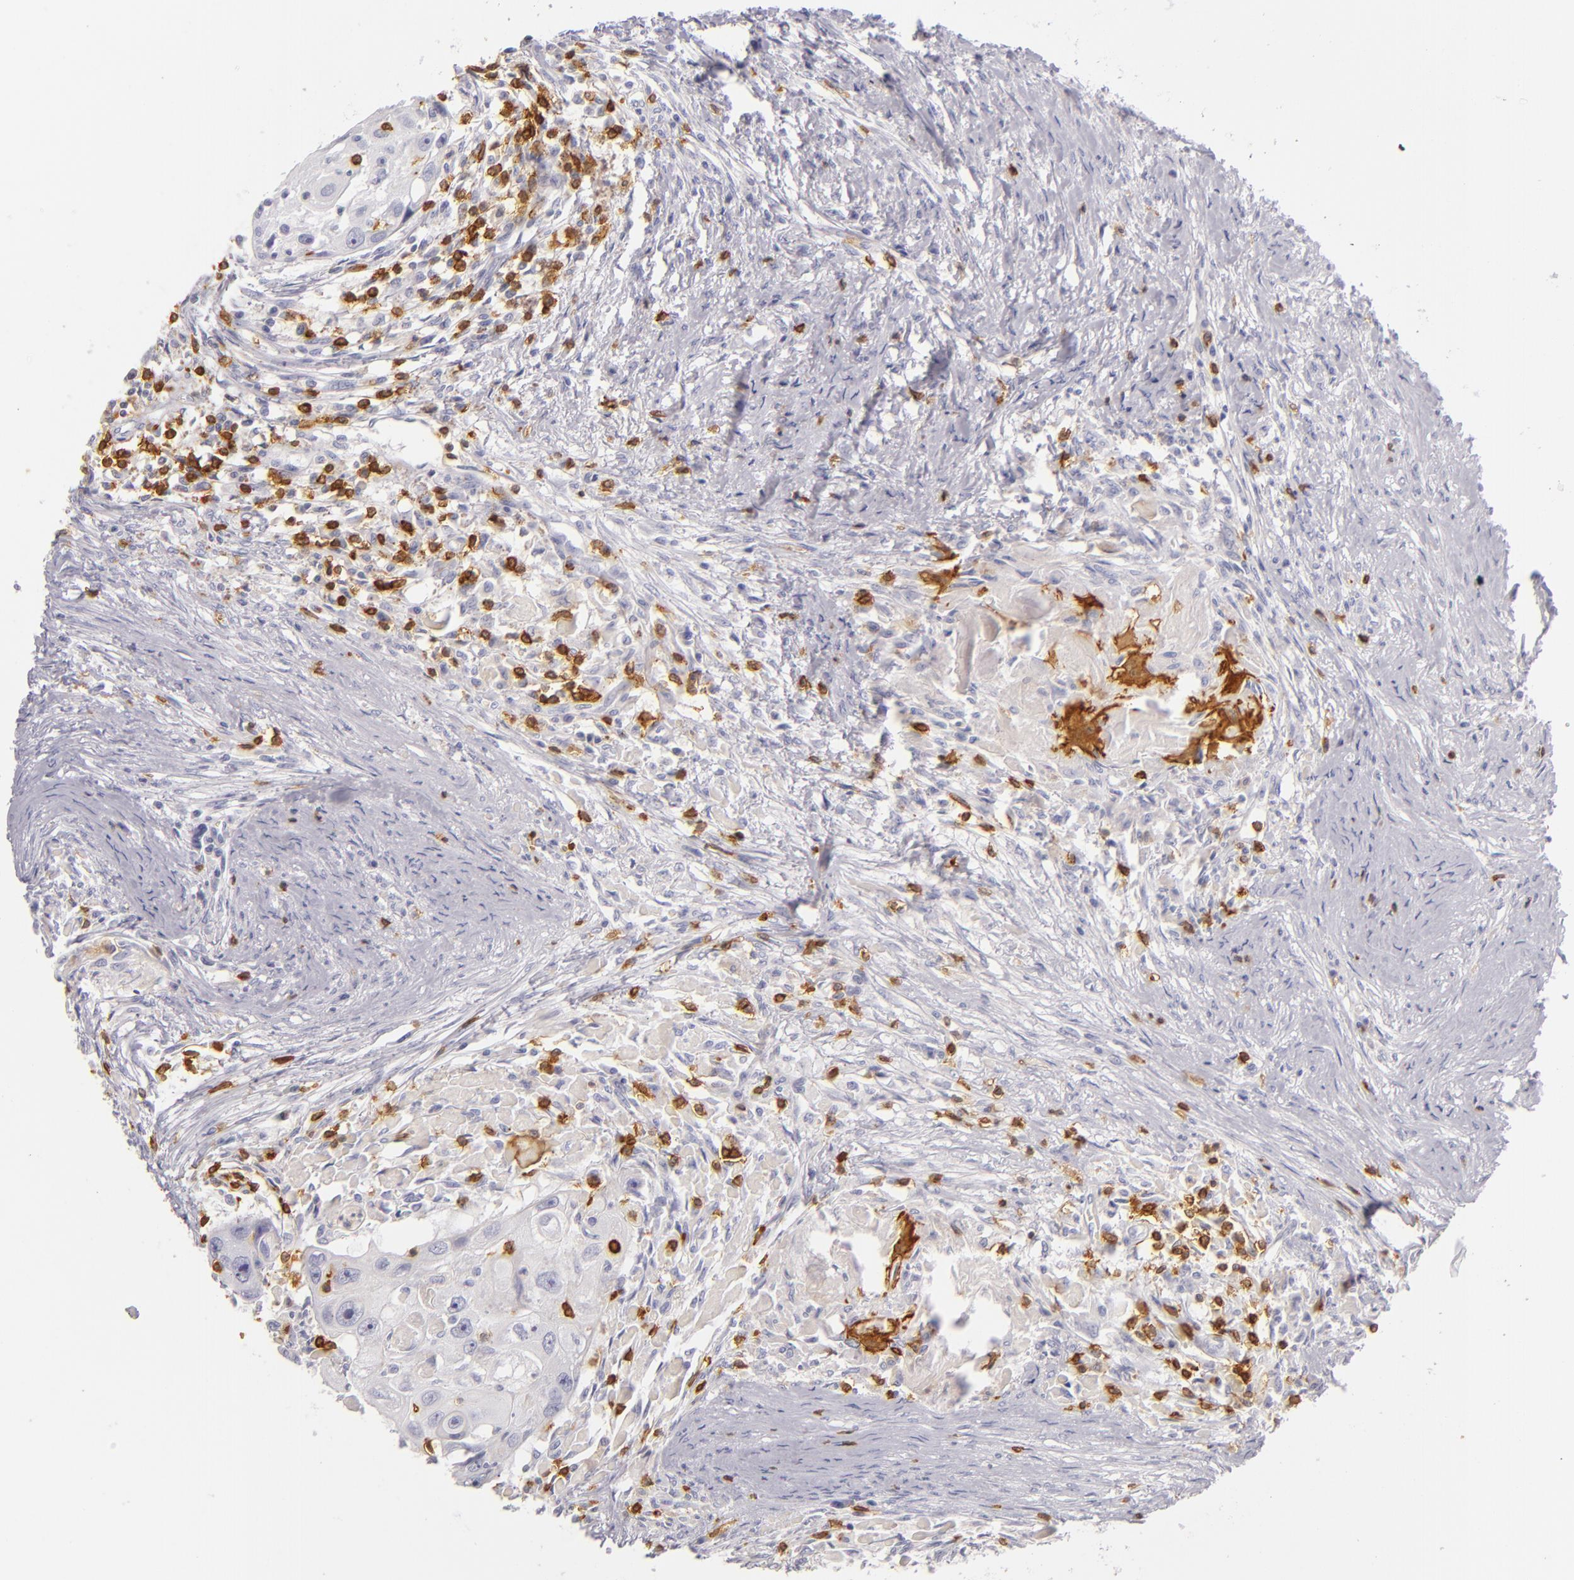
{"staining": {"intensity": "negative", "quantity": "none", "location": "none"}, "tissue": "head and neck cancer", "cell_type": "Tumor cells", "image_type": "cancer", "snomed": [{"axis": "morphology", "description": "Squamous cell carcinoma, NOS"}, {"axis": "topography", "description": "Head-Neck"}], "caption": "Micrograph shows no protein staining in tumor cells of squamous cell carcinoma (head and neck) tissue.", "gene": "LAT", "patient": {"sex": "male", "age": 64}}